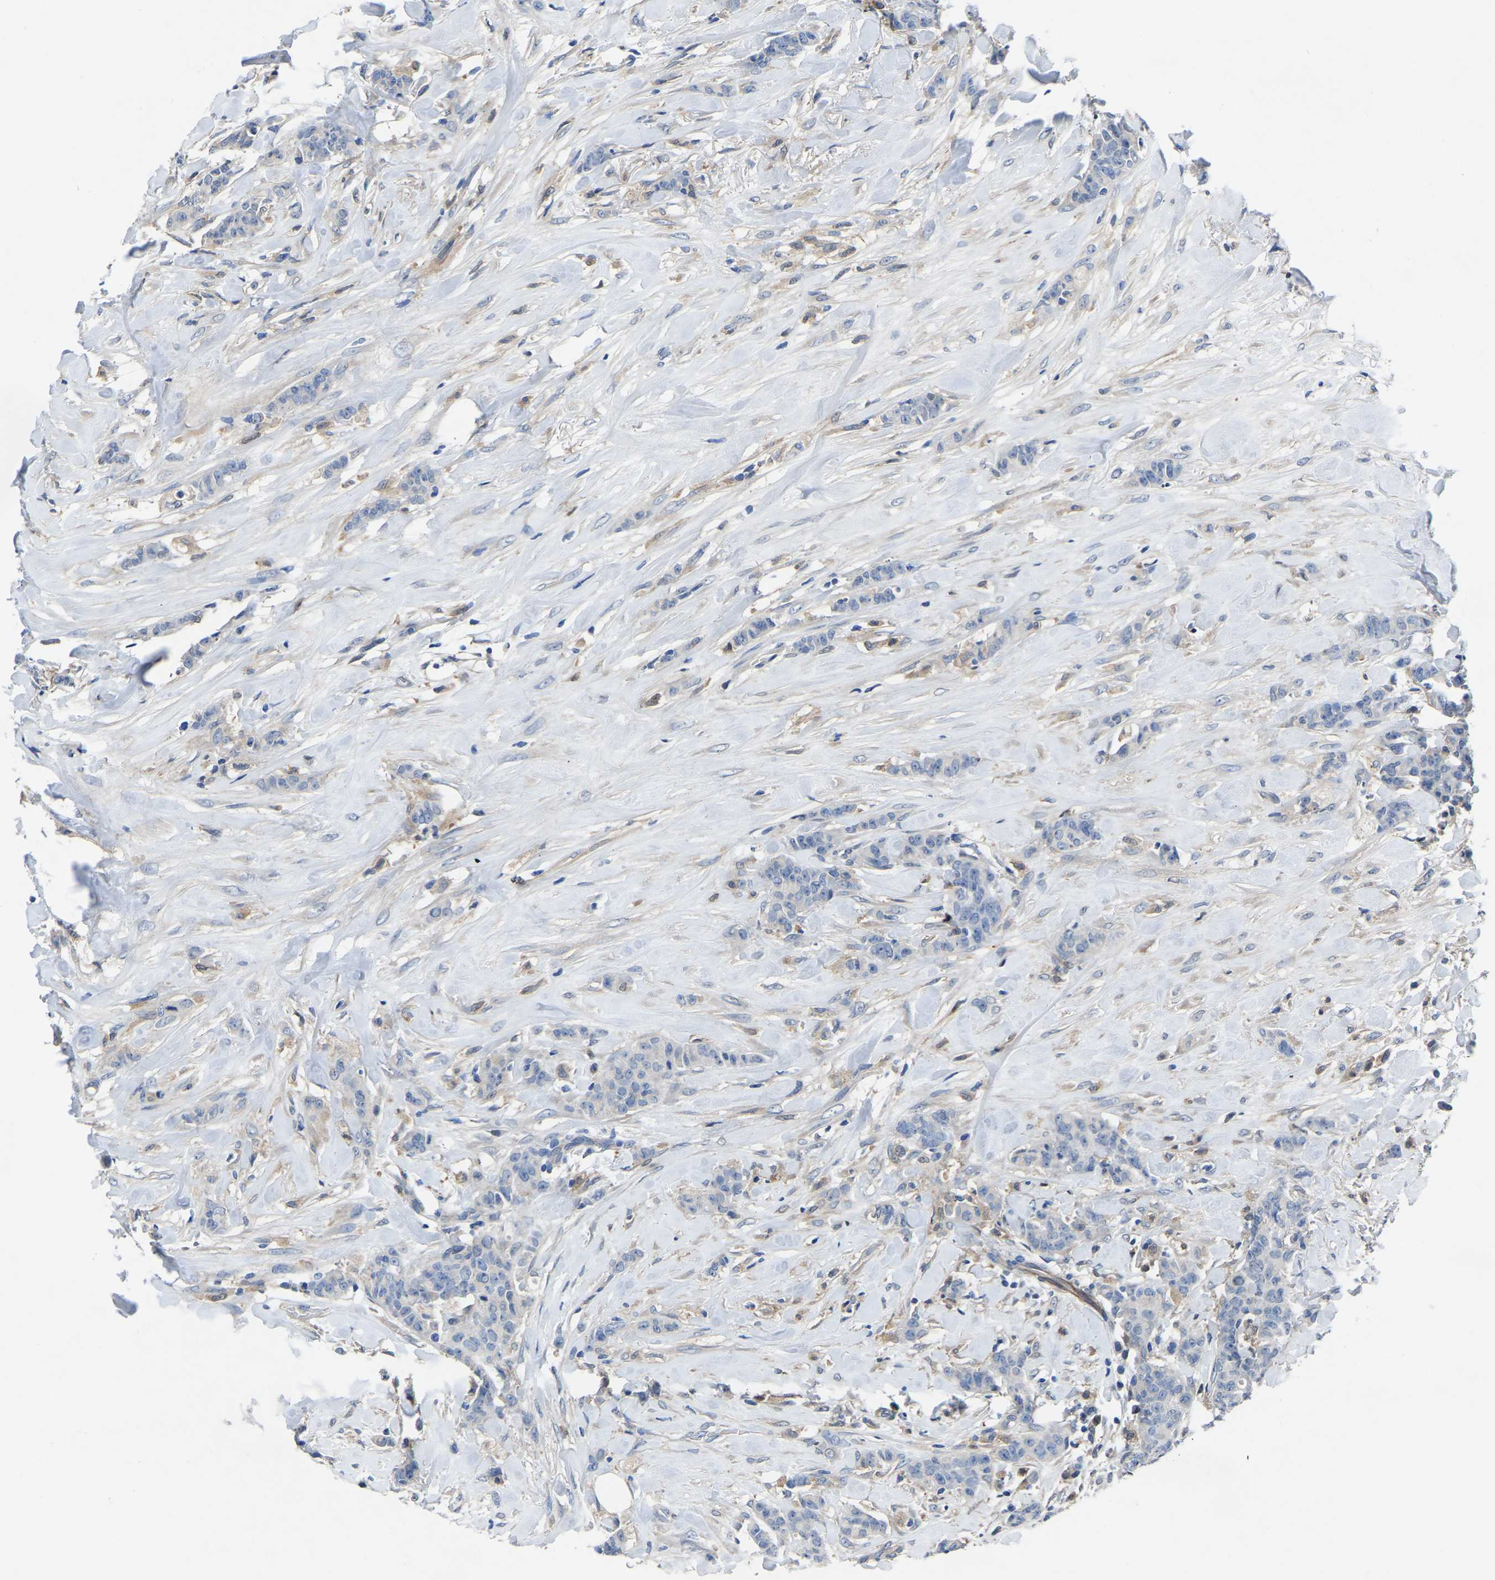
{"staining": {"intensity": "negative", "quantity": "none", "location": "none"}, "tissue": "breast cancer", "cell_type": "Tumor cells", "image_type": "cancer", "snomed": [{"axis": "morphology", "description": "Normal tissue, NOS"}, {"axis": "morphology", "description": "Duct carcinoma"}, {"axis": "topography", "description": "Breast"}], "caption": "High magnification brightfield microscopy of breast intraductal carcinoma stained with DAB (3,3'-diaminobenzidine) (brown) and counterstained with hematoxylin (blue): tumor cells show no significant staining.", "gene": "ATG2B", "patient": {"sex": "female", "age": 40}}